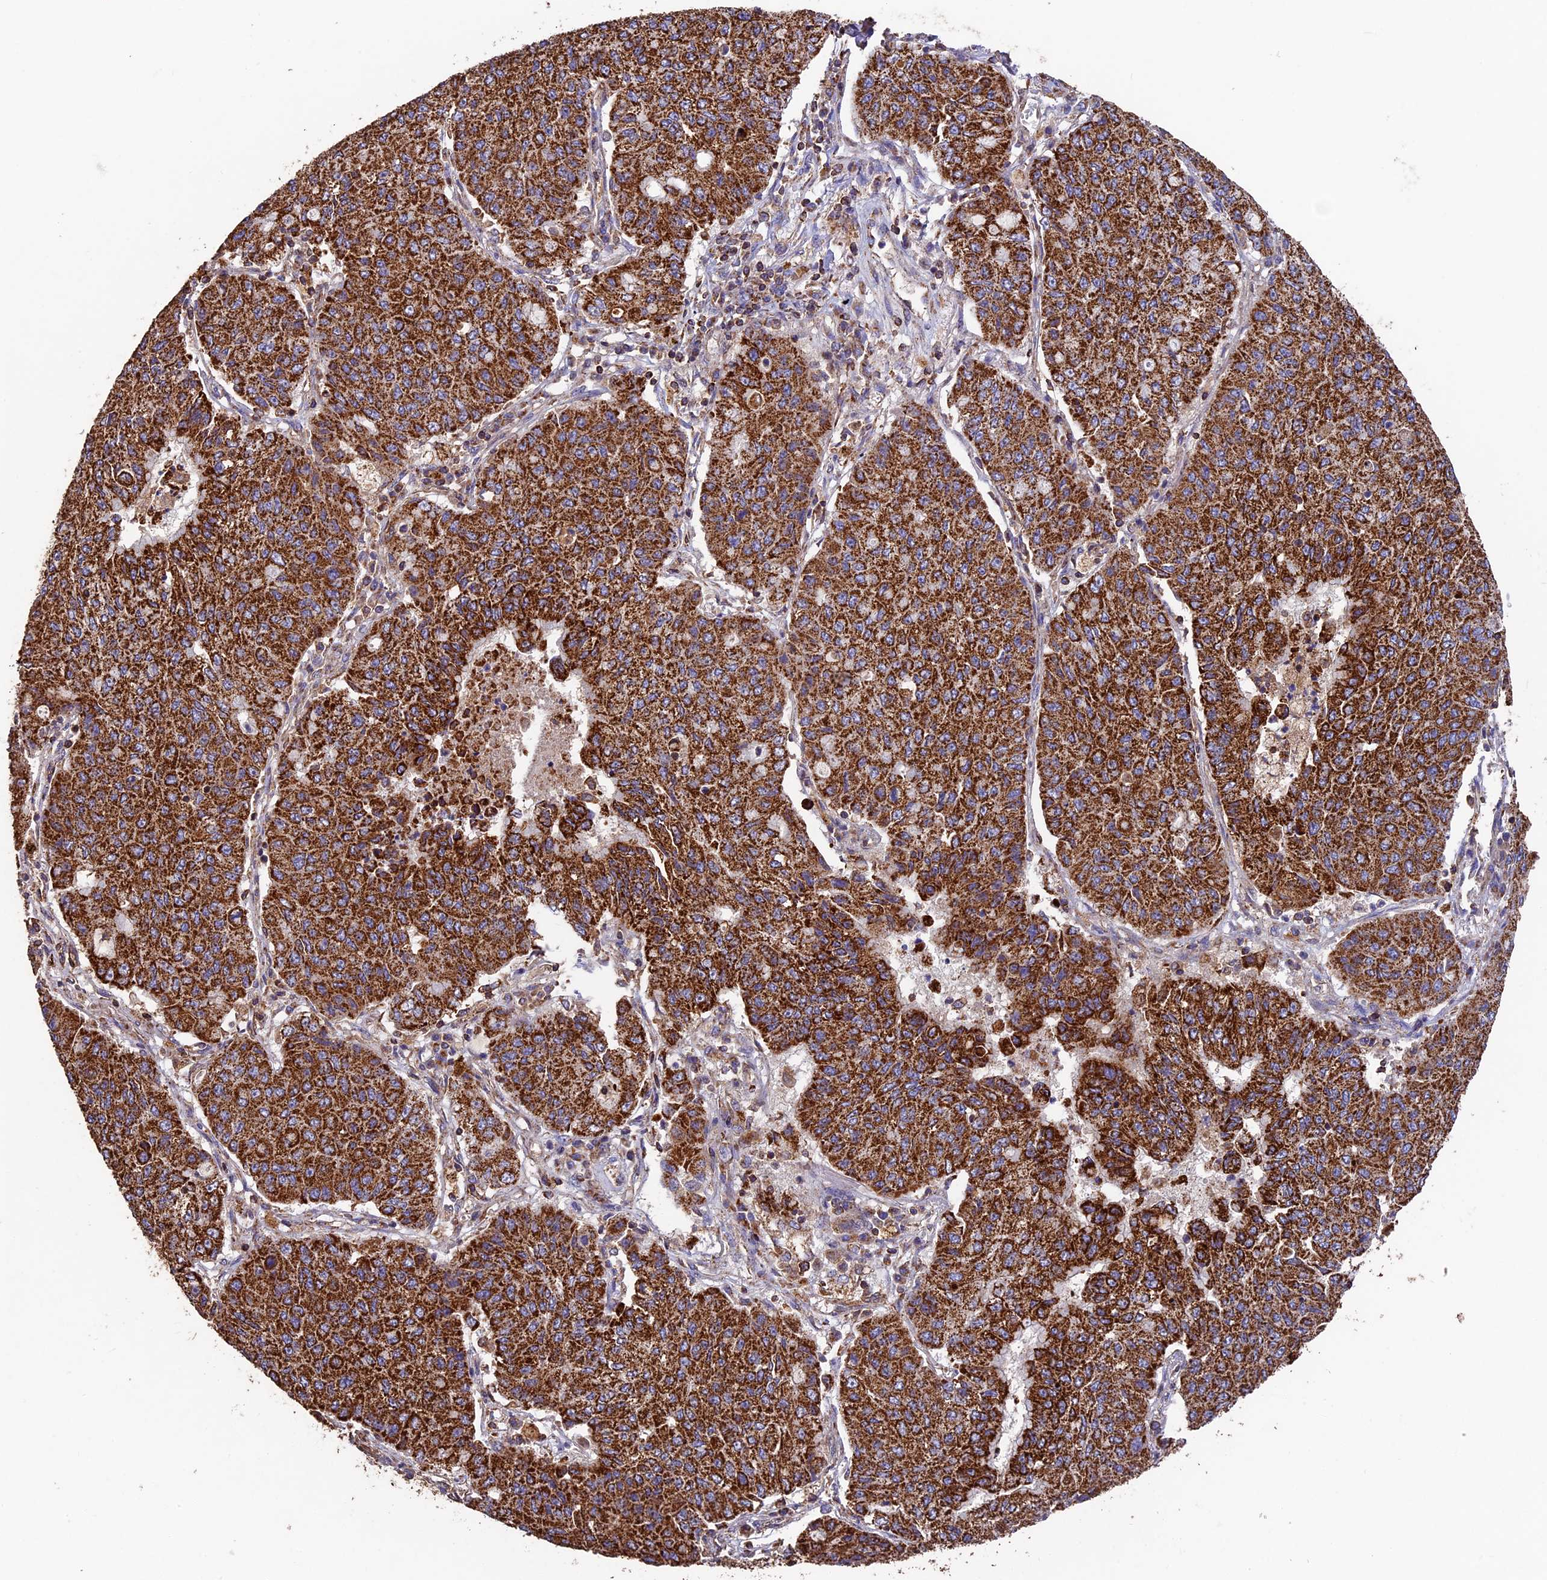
{"staining": {"intensity": "strong", "quantity": ">75%", "location": "cytoplasmic/membranous"}, "tissue": "lung cancer", "cell_type": "Tumor cells", "image_type": "cancer", "snomed": [{"axis": "morphology", "description": "Squamous cell carcinoma, NOS"}, {"axis": "topography", "description": "Lung"}], "caption": "About >75% of tumor cells in lung cancer (squamous cell carcinoma) show strong cytoplasmic/membranous protein expression as visualized by brown immunohistochemical staining.", "gene": "ADAT1", "patient": {"sex": "male", "age": 74}}